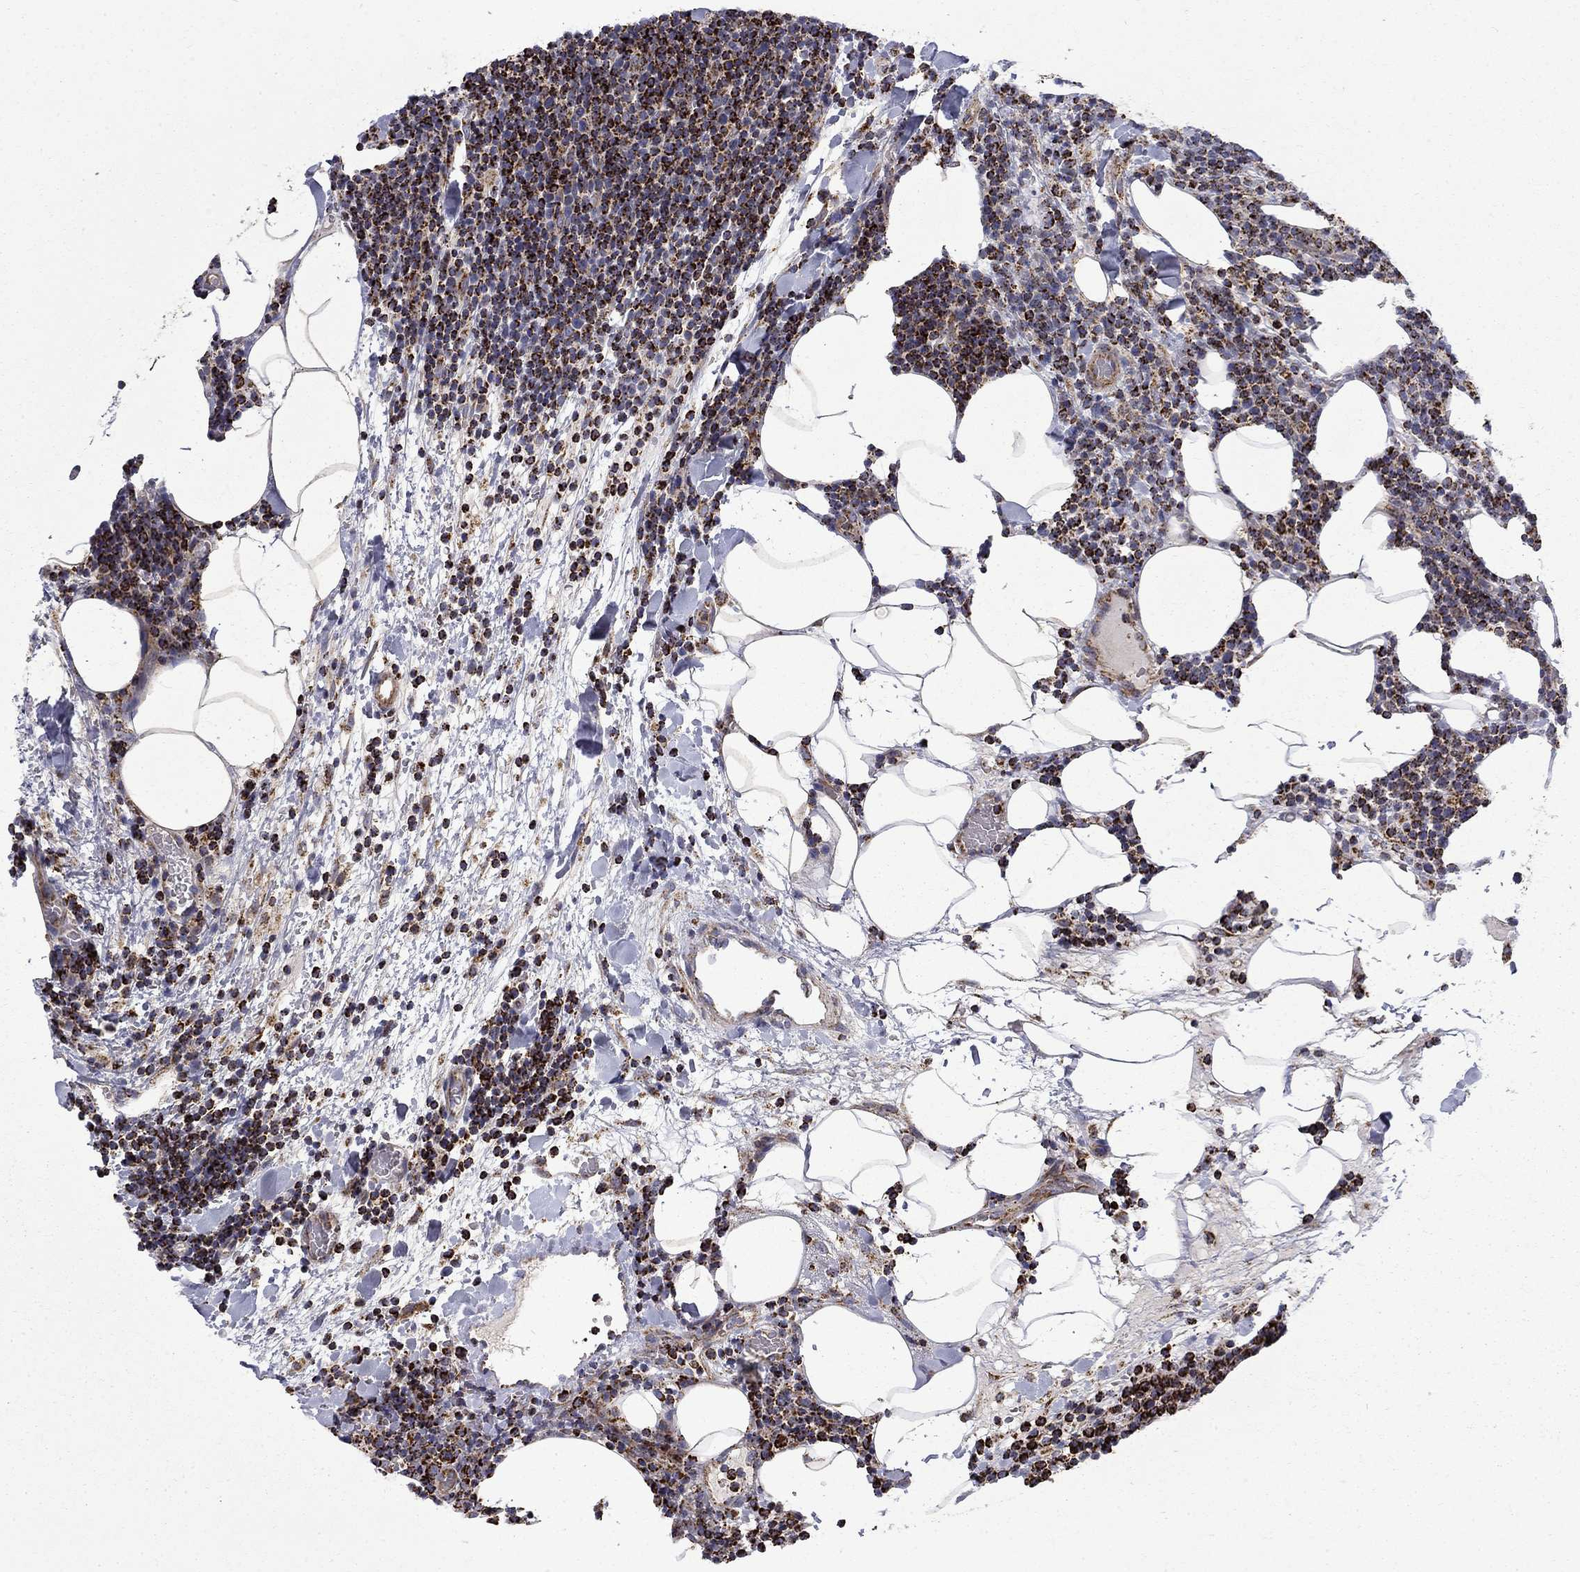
{"staining": {"intensity": "strong", "quantity": ">75%", "location": "cytoplasmic/membranous"}, "tissue": "lymphoma", "cell_type": "Tumor cells", "image_type": "cancer", "snomed": [{"axis": "morphology", "description": "Malignant lymphoma, non-Hodgkin's type, High grade"}, {"axis": "topography", "description": "Lymph node"}], "caption": "Lymphoma stained for a protein (brown) exhibits strong cytoplasmic/membranous positive expression in approximately >75% of tumor cells.", "gene": "PCBP3", "patient": {"sex": "male", "age": 61}}